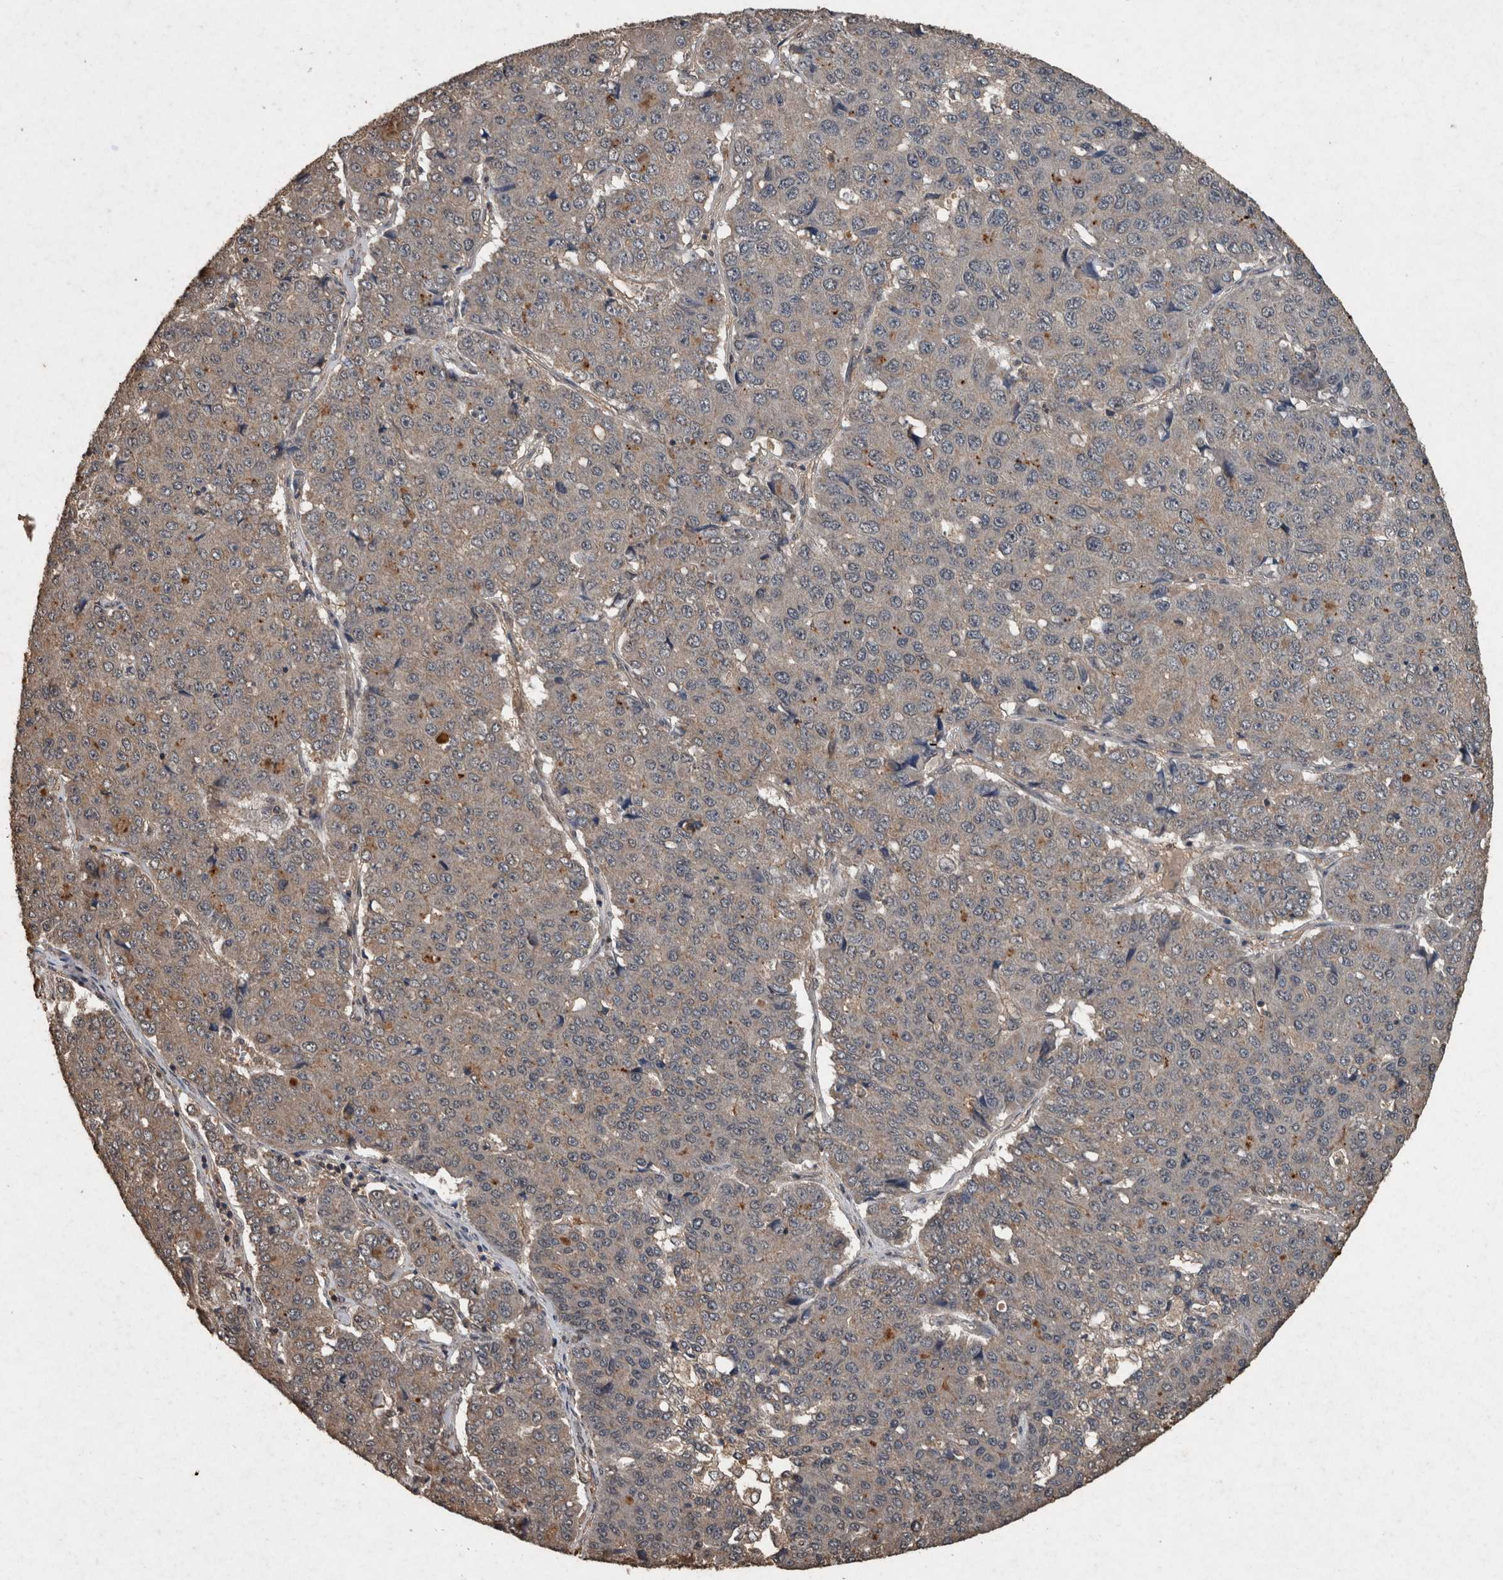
{"staining": {"intensity": "weak", "quantity": "<25%", "location": "cytoplasmic/membranous"}, "tissue": "pancreatic cancer", "cell_type": "Tumor cells", "image_type": "cancer", "snomed": [{"axis": "morphology", "description": "Adenocarcinoma, NOS"}, {"axis": "topography", "description": "Pancreas"}], "caption": "Immunohistochemical staining of pancreatic adenocarcinoma shows no significant positivity in tumor cells.", "gene": "FGFRL1", "patient": {"sex": "male", "age": 50}}